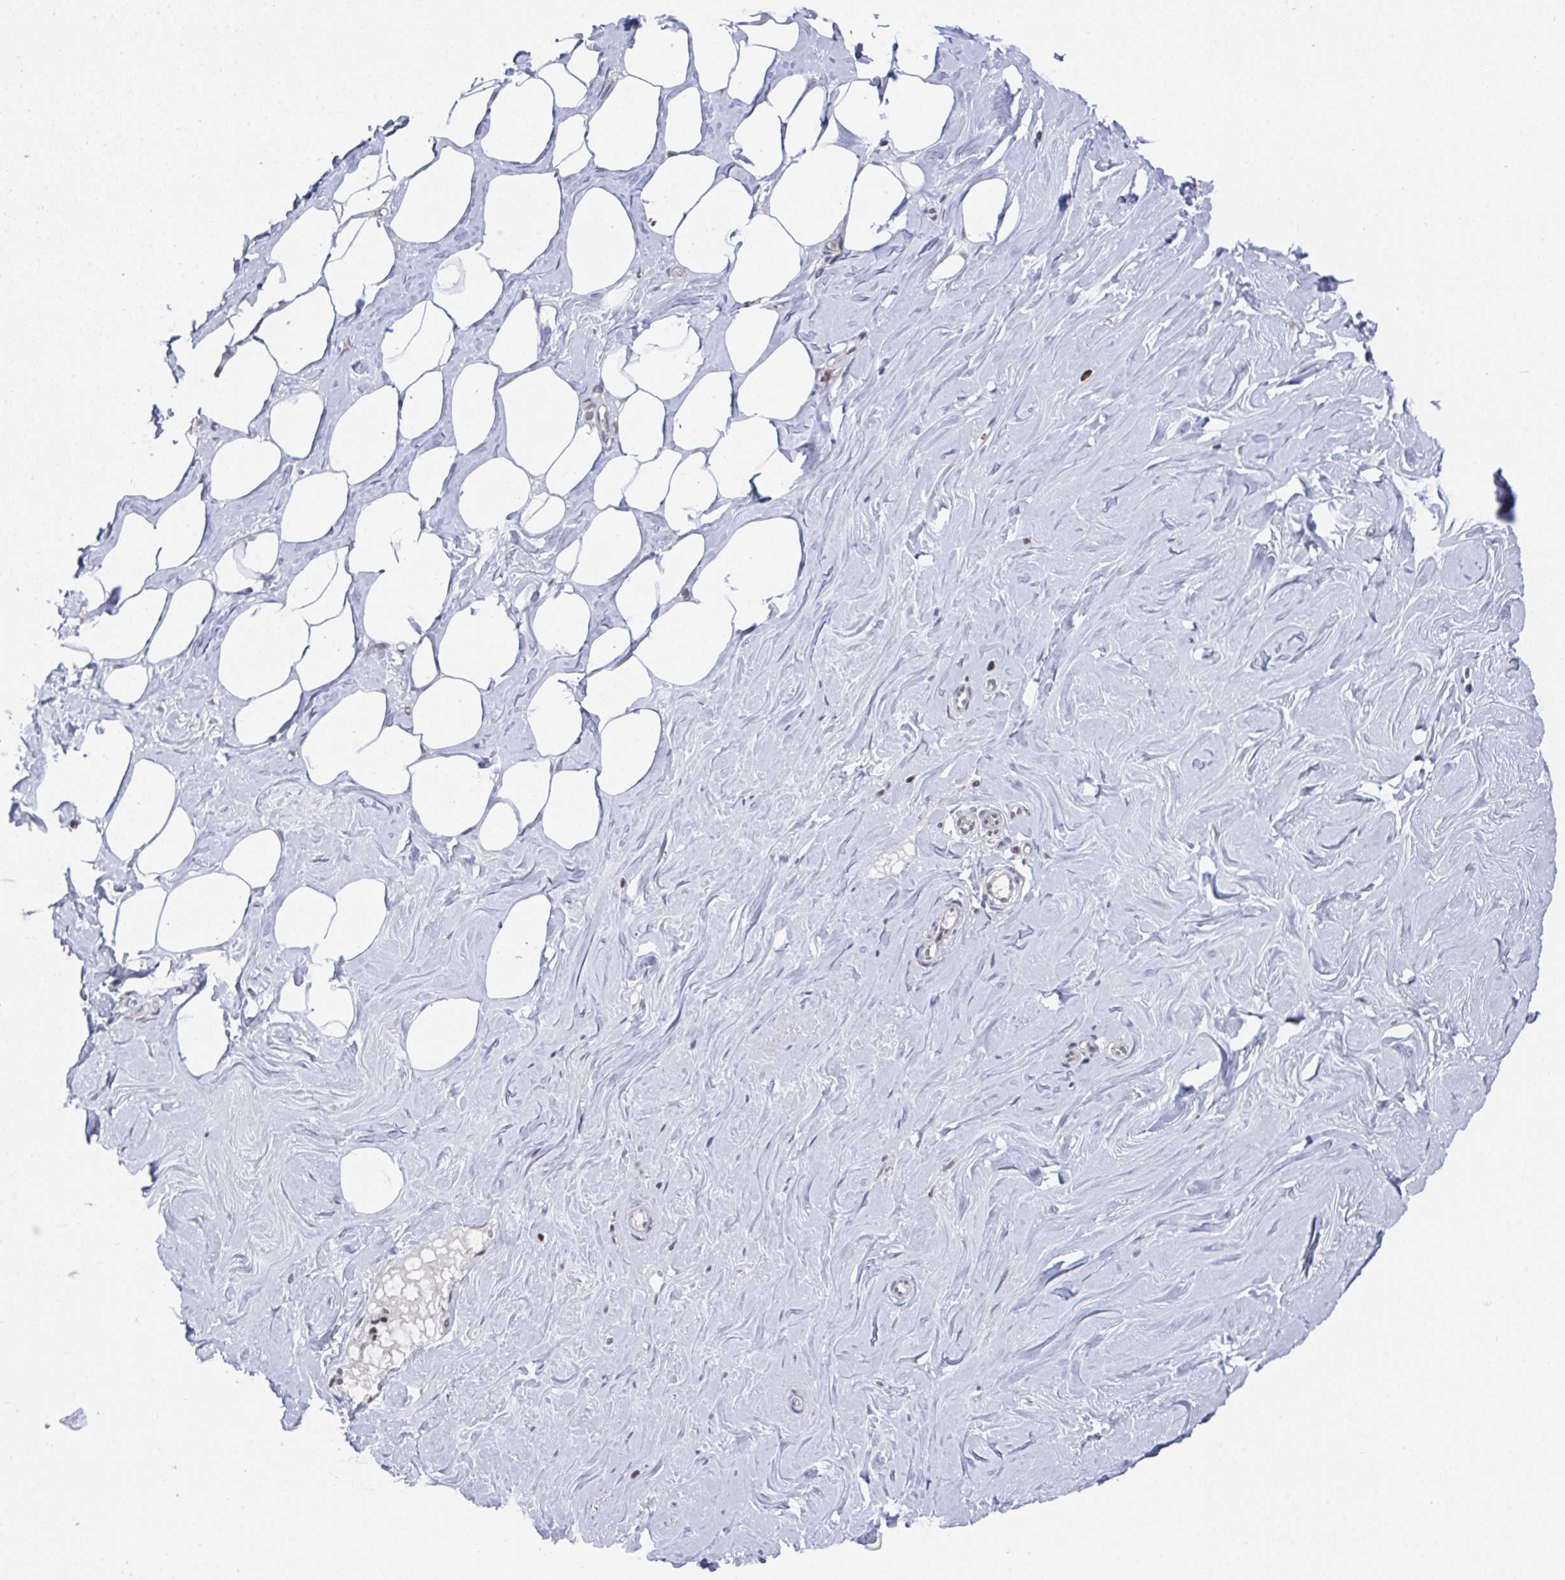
{"staining": {"intensity": "negative", "quantity": "none", "location": "none"}, "tissue": "breast", "cell_type": "Adipocytes", "image_type": "normal", "snomed": [{"axis": "morphology", "description": "Normal tissue, NOS"}, {"axis": "topography", "description": "Breast"}], "caption": "This is a image of immunohistochemistry staining of normal breast, which shows no staining in adipocytes.", "gene": "JMJD1C", "patient": {"sex": "female", "age": 27}}